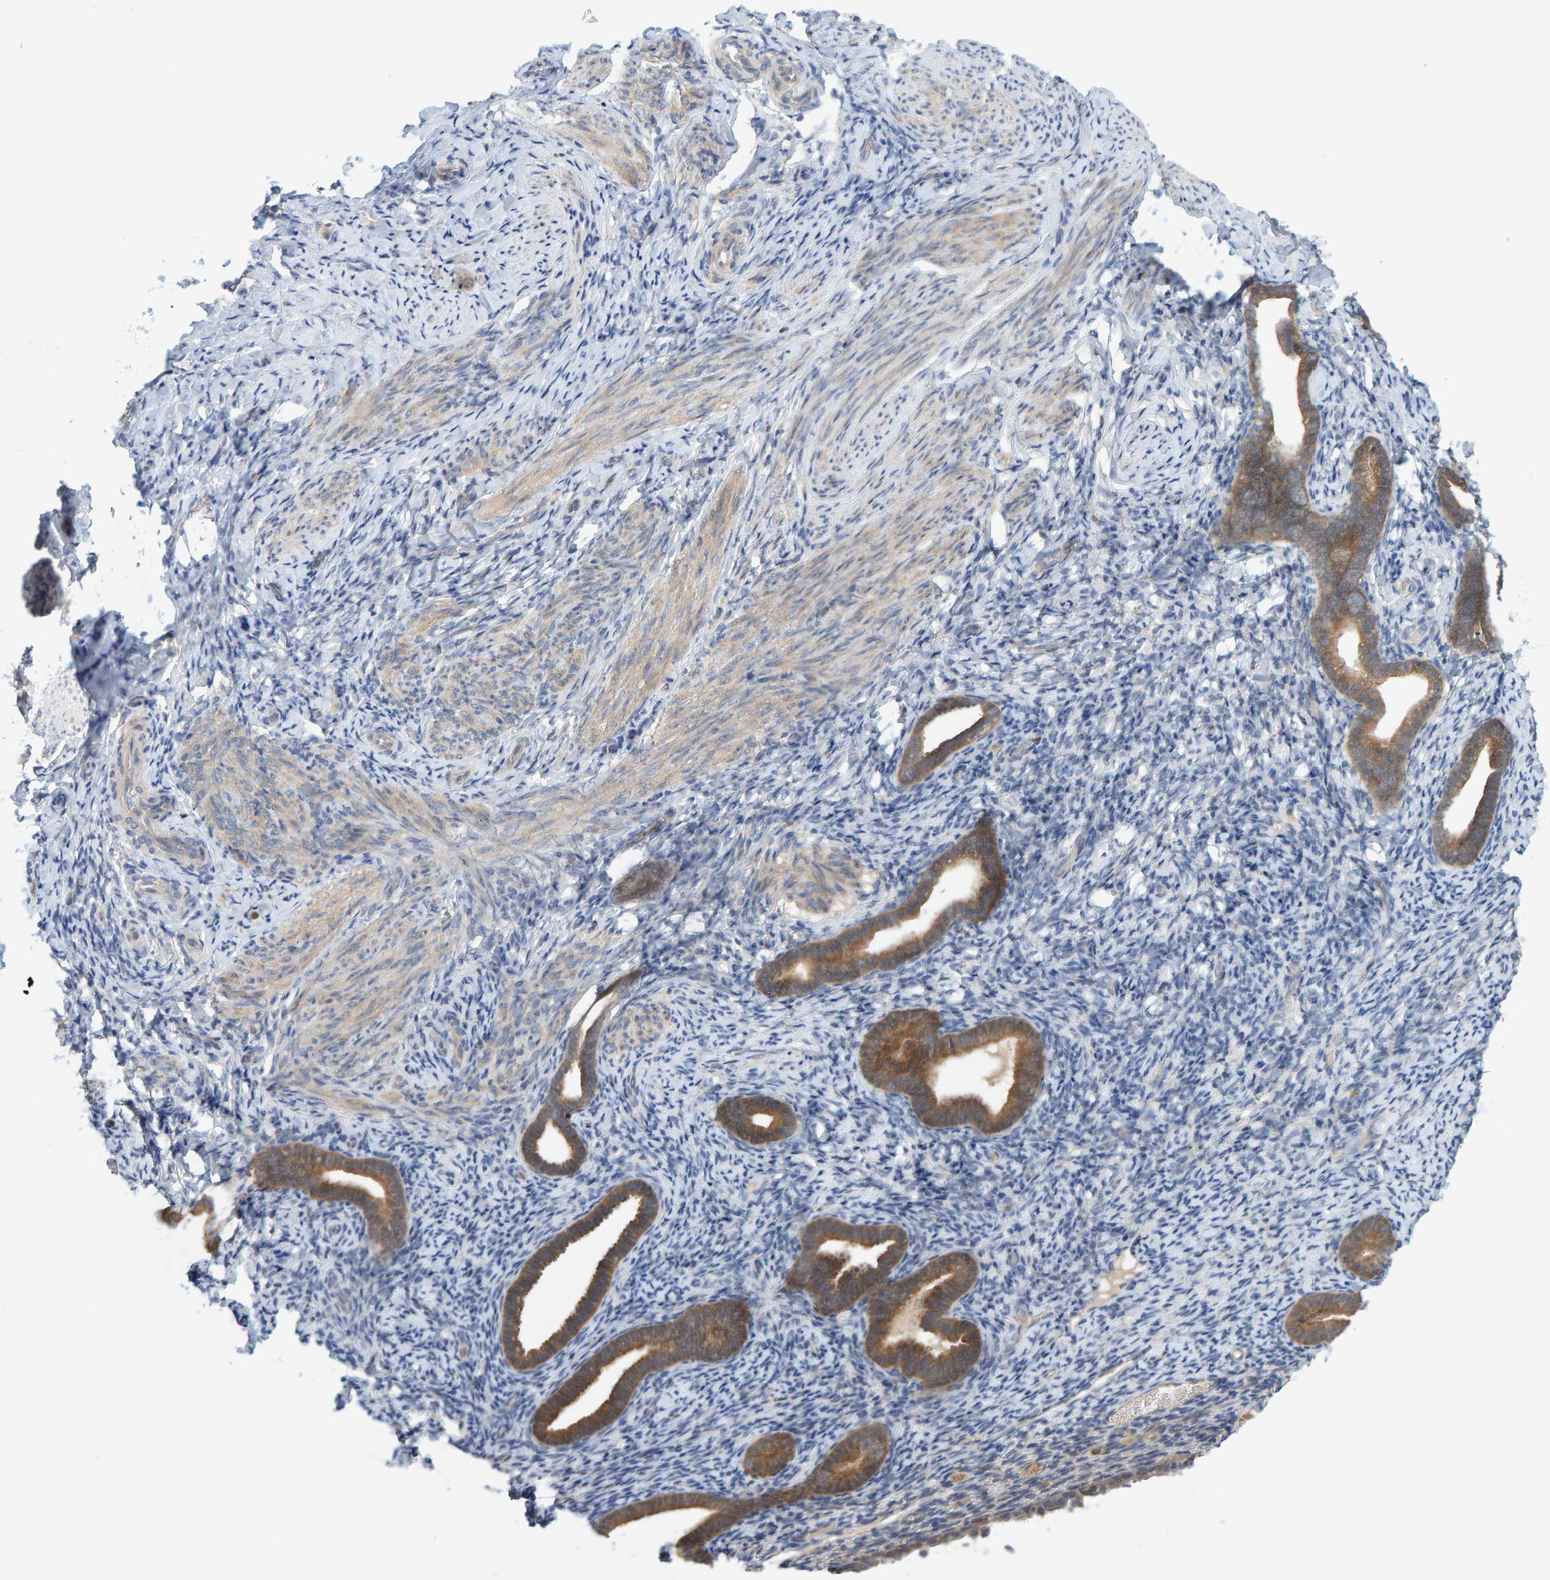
{"staining": {"intensity": "weak", "quantity": "25%-75%", "location": "cytoplasmic/membranous"}, "tissue": "endometrium", "cell_type": "Cells in endometrial stroma", "image_type": "normal", "snomed": [{"axis": "morphology", "description": "Normal tissue, NOS"}, {"axis": "topography", "description": "Endometrium"}], "caption": "Cells in endometrial stroma reveal low levels of weak cytoplasmic/membranous expression in about 25%-75% of cells in unremarkable endometrium.", "gene": "TATDN1", "patient": {"sex": "female", "age": 51}}